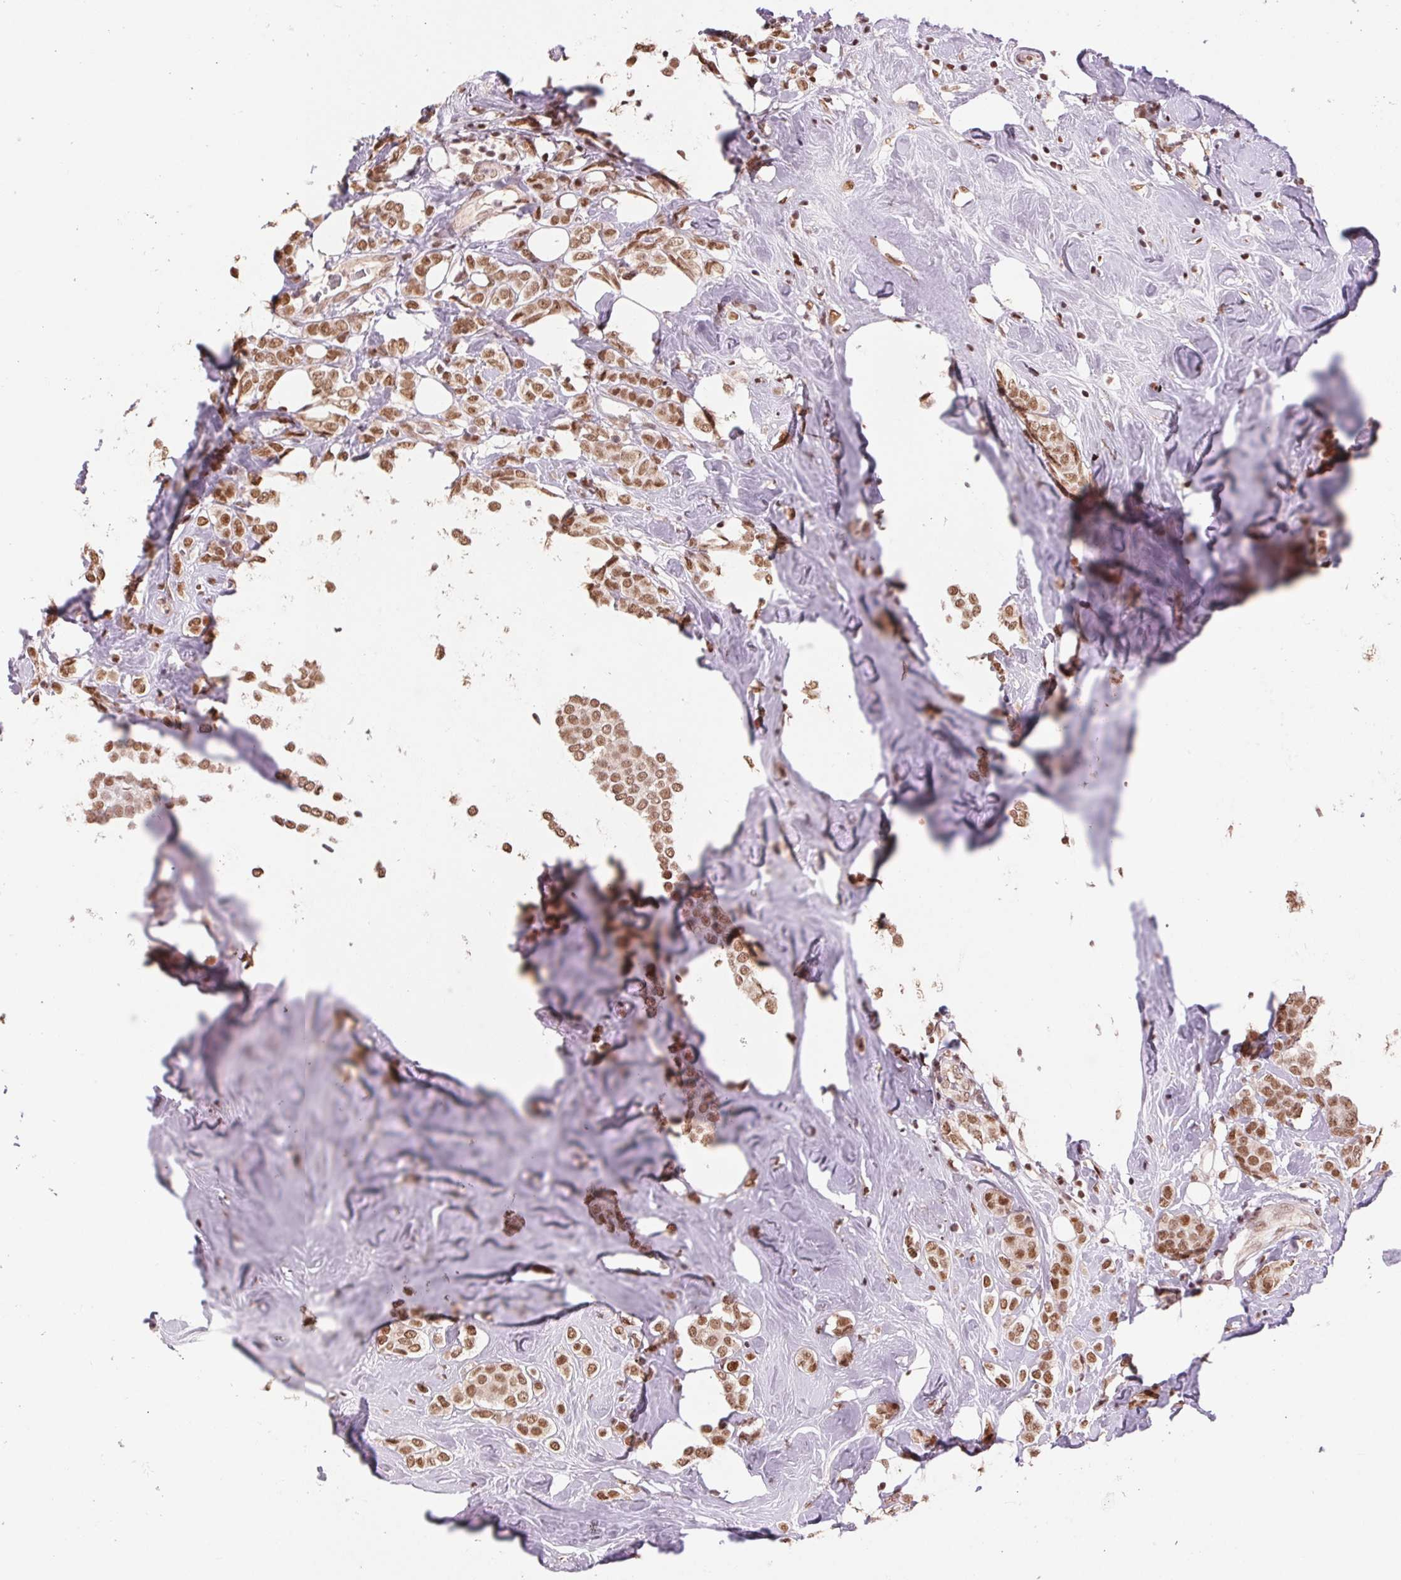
{"staining": {"intensity": "moderate", "quantity": ">75%", "location": "nuclear"}, "tissue": "breast cancer", "cell_type": "Tumor cells", "image_type": "cancer", "snomed": [{"axis": "morphology", "description": "Lobular carcinoma"}, {"axis": "topography", "description": "Breast"}], "caption": "Breast cancer (lobular carcinoma) stained with DAB immunohistochemistry shows medium levels of moderate nuclear staining in about >75% of tumor cells.", "gene": "RAD23A", "patient": {"sex": "female", "age": 49}}